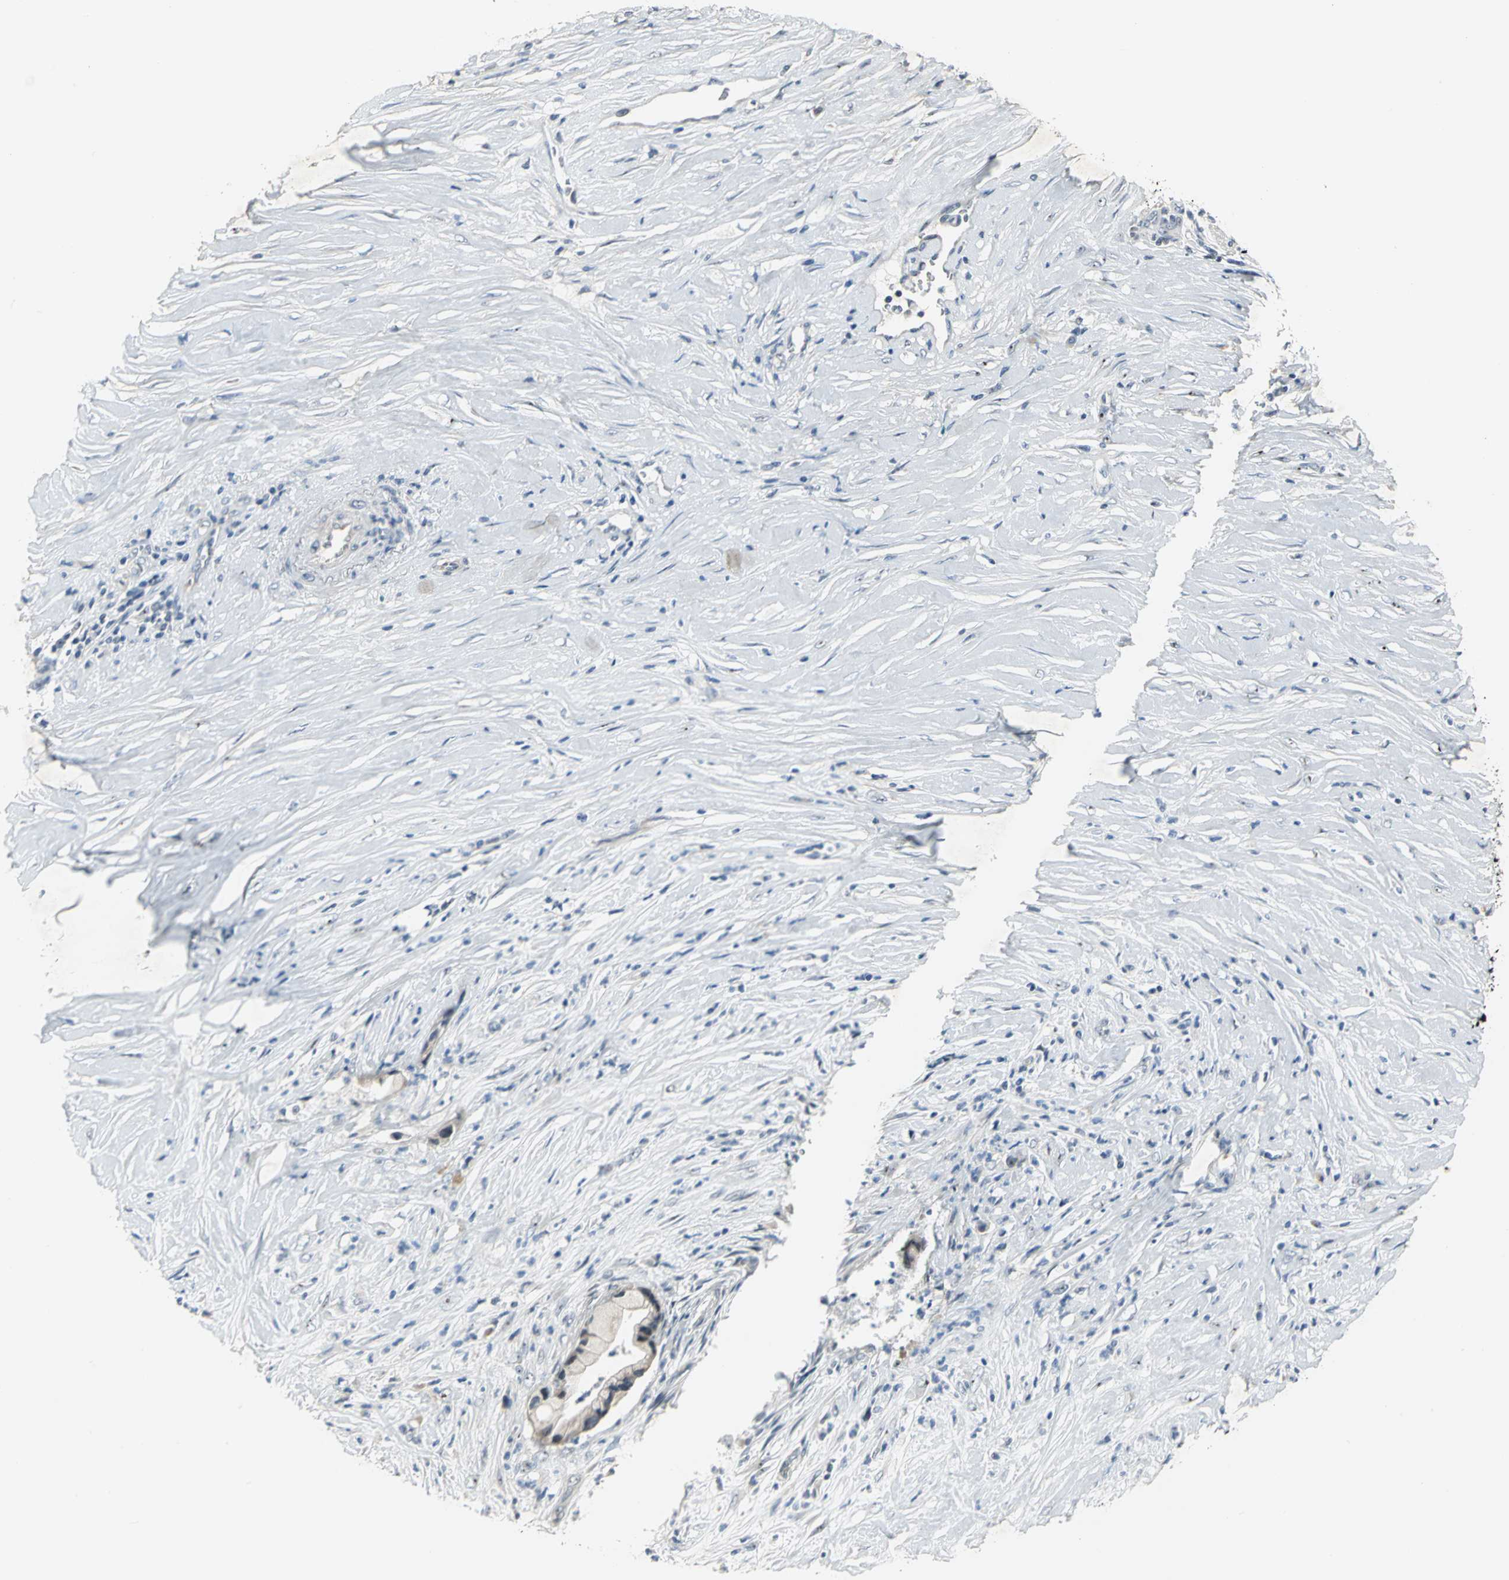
{"staining": {"intensity": "moderate", "quantity": ">75%", "location": "nuclear"}, "tissue": "pancreatic cancer", "cell_type": "Tumor cells", "image_type": "cancer", "snomed": [{"axis": "morphology", "description": "Adenocarcinoma, NOS"}, {"axis": "topography", "description": "Pancreas"}], "caption": "The micrograph reveals immunohistochemical staining of pancreatic cancer. There is moderate nuclear staining is present in about >75% of tumor cells.", "gene": "MYBBP1A", "patient": {"sex": "female", "age": 59}}